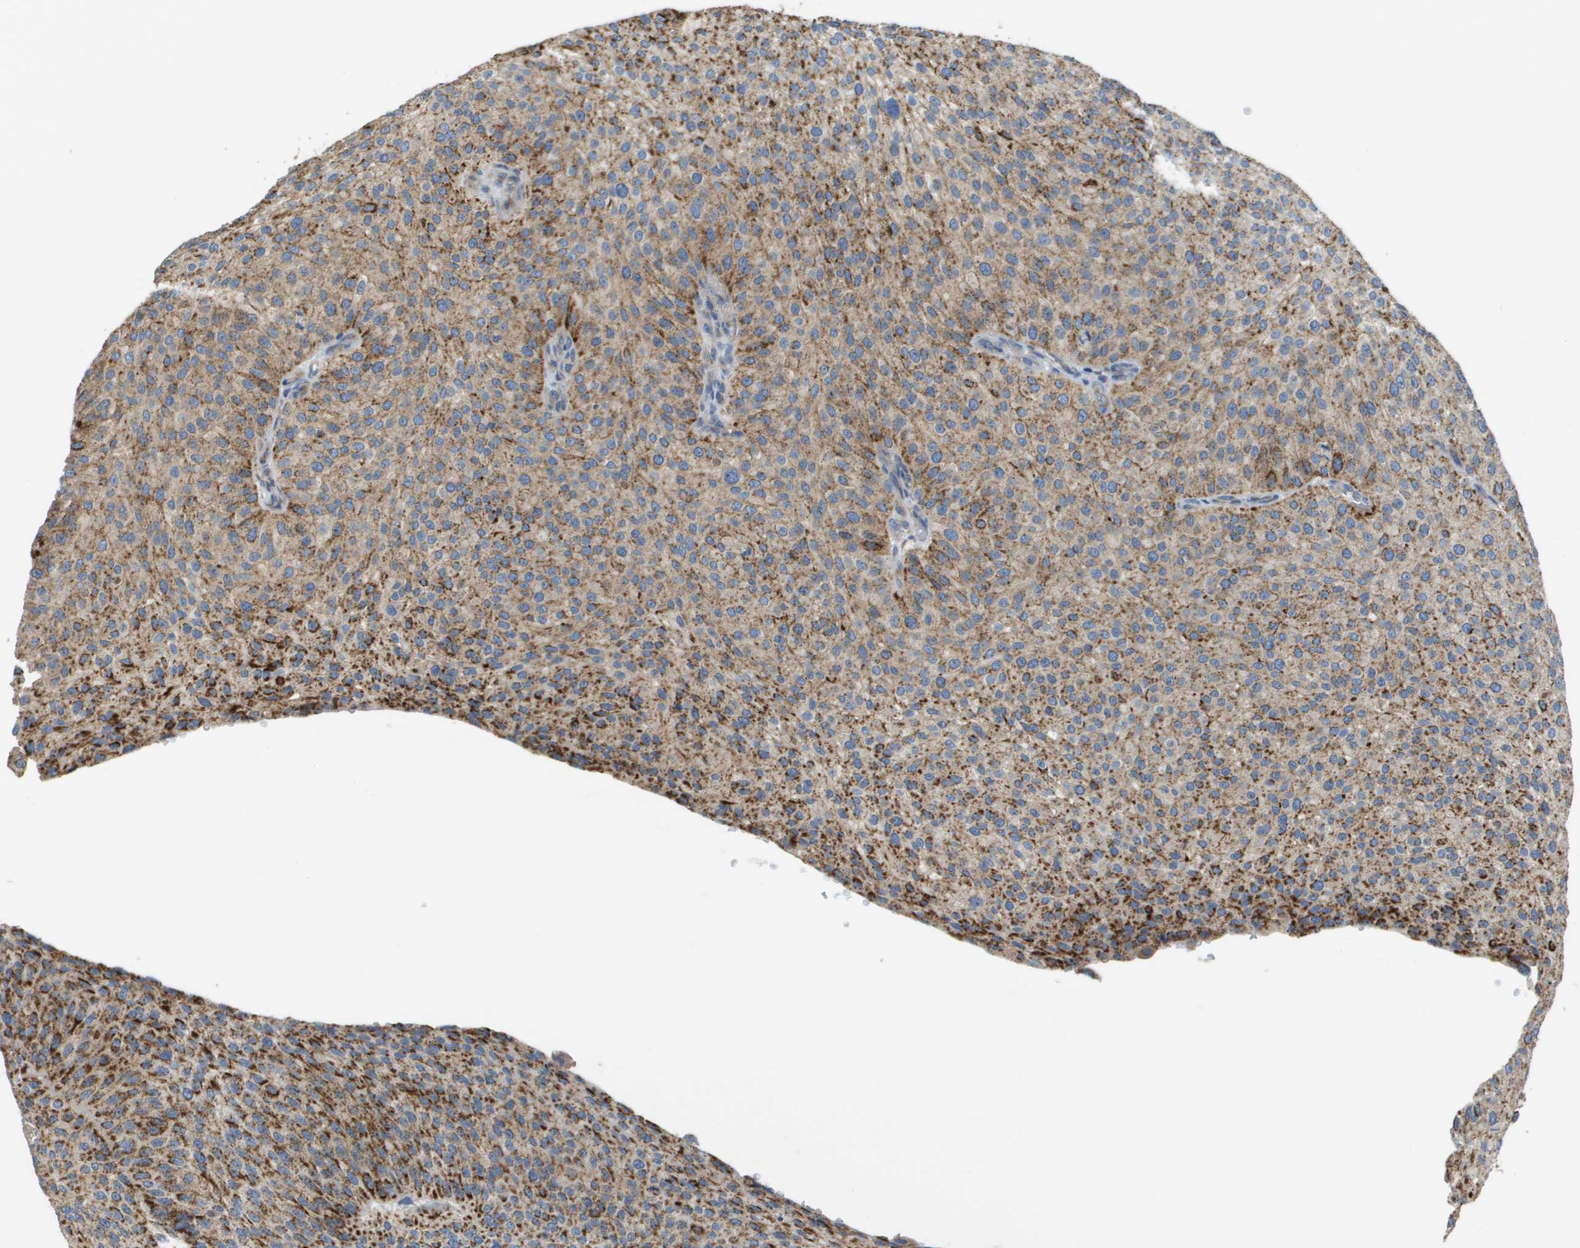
{"staining": {"intensity": "moderate", "quantity": ">75%", "location": "cytoplasmic/membranous"}, "tissue": "urothelial cancer", "cell_type": "Tumor cells", "image_type": "cancer", "snomed": [{"axis": "morphology", "description": "Urothelial carcinoma, Low grade"}, {"axis": "topography", "description": "Smooth muscle"}, {"axis": "topography", "description": "Urinary bladder"}], "caption": "This is a histology image of immunohistochemistry (IHC) staining of low-grade urothelial carcinoma, which shows moderate positivity in the cytoplasmic/membranous of tumor cells.", "gene": "CASP10", "patient": {"sex": "male", "age": 60}}